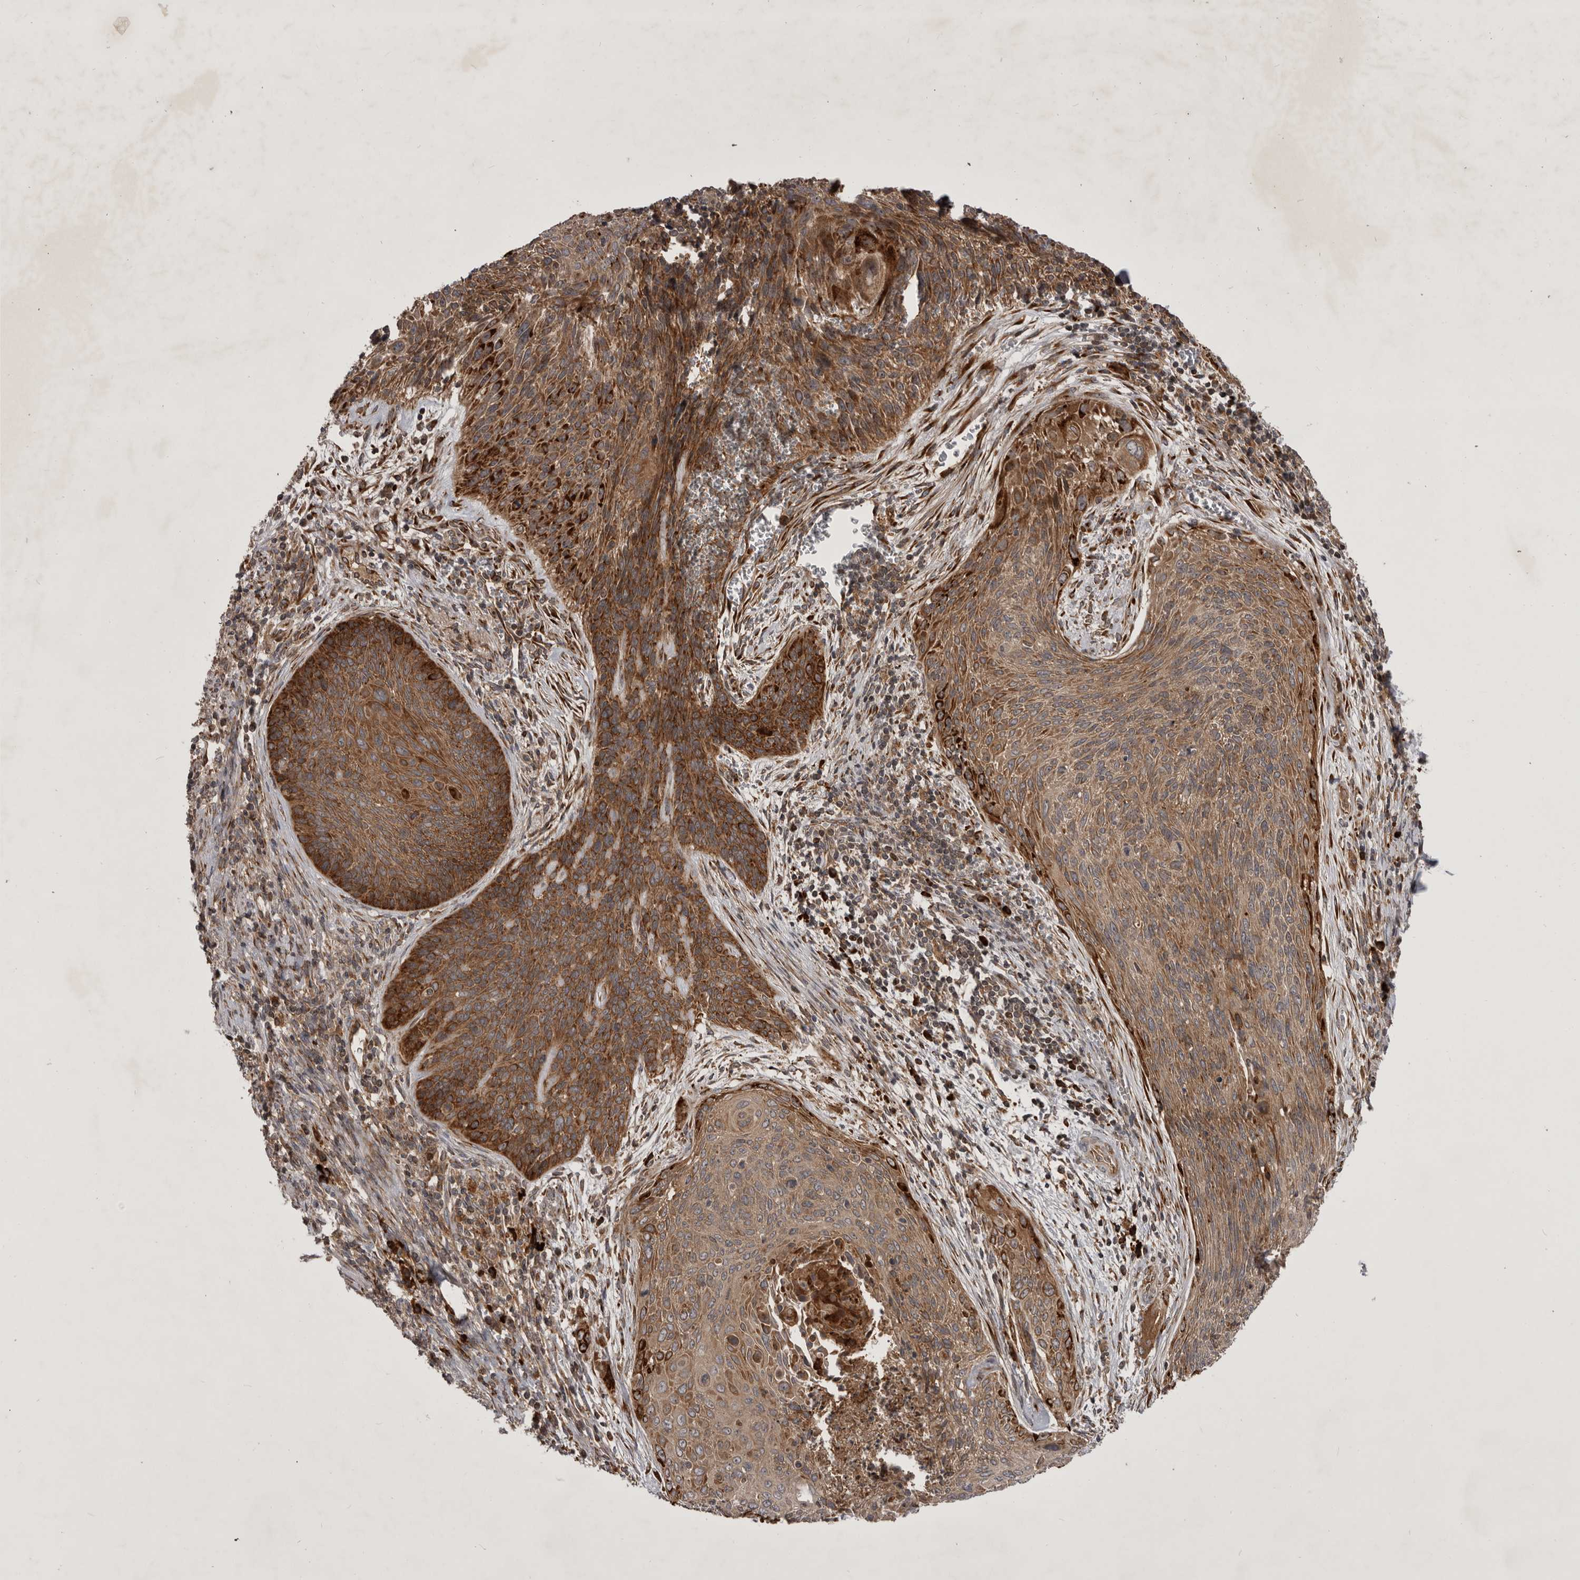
{"staining": {"intensity": "moderate", "quantity": ">75%", "location": "cytoplasmic/membranous"}, "tissue": "cervical cancer", "cell_type": "Tumor cells", "image_type": "cancer", "snomed": [{"axis": "morphology", "description": "Squamous cell carcinoma, NOS"}, {"axis": "topography", "description": "Cervix"}], "caption": "Cervical cancer (squamous cell carcinoma) stained with immunohistochemistry reveals moderate cytoplasmic/membranous positivity in about >75% of tumor cells.", "gene": "RAB3GAP2", "patient": {"sex": "female", "age": 55}}